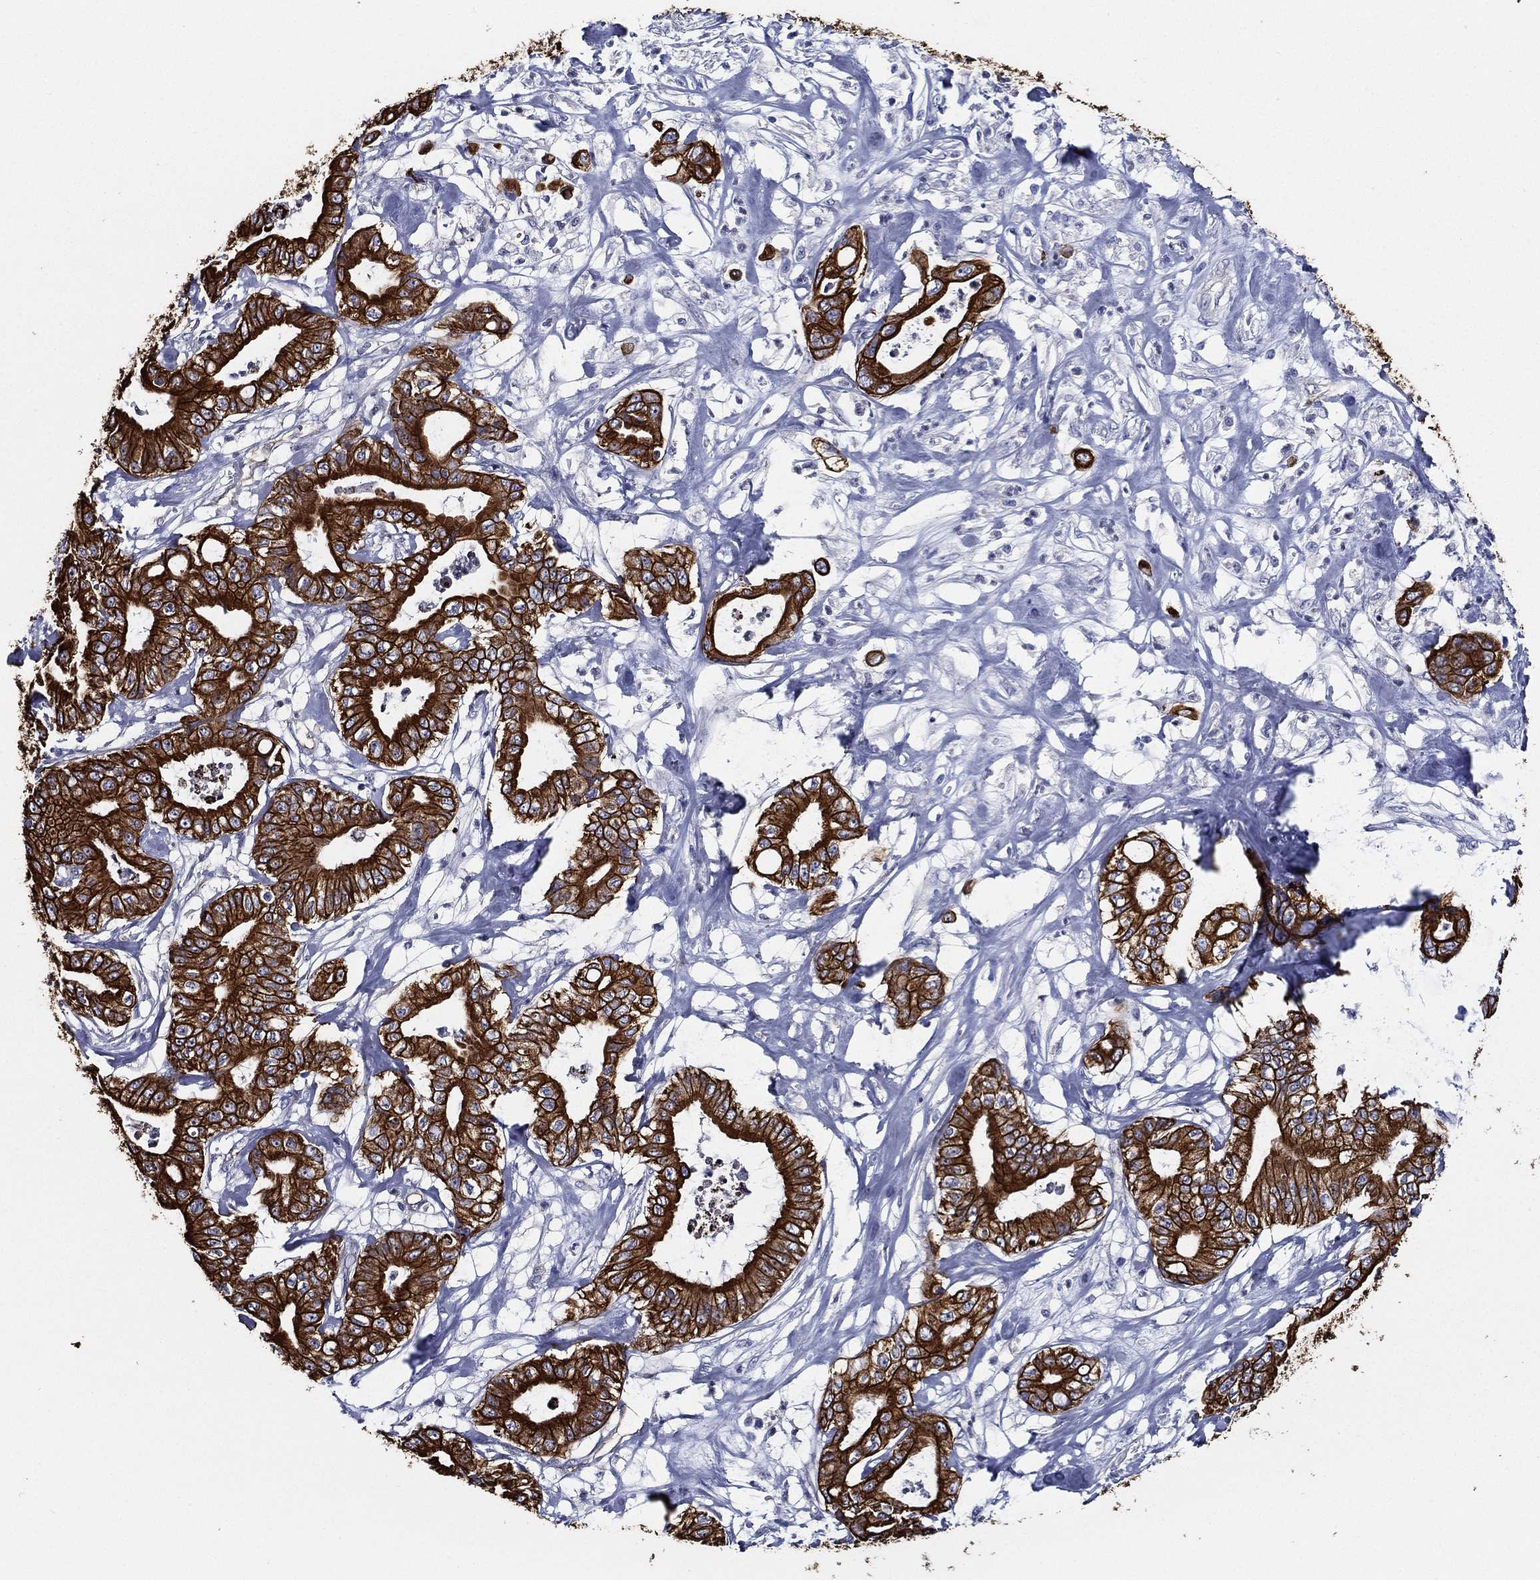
{"staining": {"intensity": "strong", "quantity": ">75%", "location": "cytoplasmic/membranous"}, "tissue": "pancreatic cancer", "cell_type": "Tumor cells", "image_type": "cancer", "snomed": [{"axis": "morphology", "description": "Adenocarcinoma, NOS"}, {"axis": "topography", "description": "Pancreas"}], "caption": "Adenocarcinoma (pancreatic) was stained to show a protein in brown. There is high levels of strong cytoplasmic/membranous positivity in about >75% of tumor cells. Nuclei are stained in blue.", "gene": "NEDD9", "patient": {"sex": "male", "age": 71}}